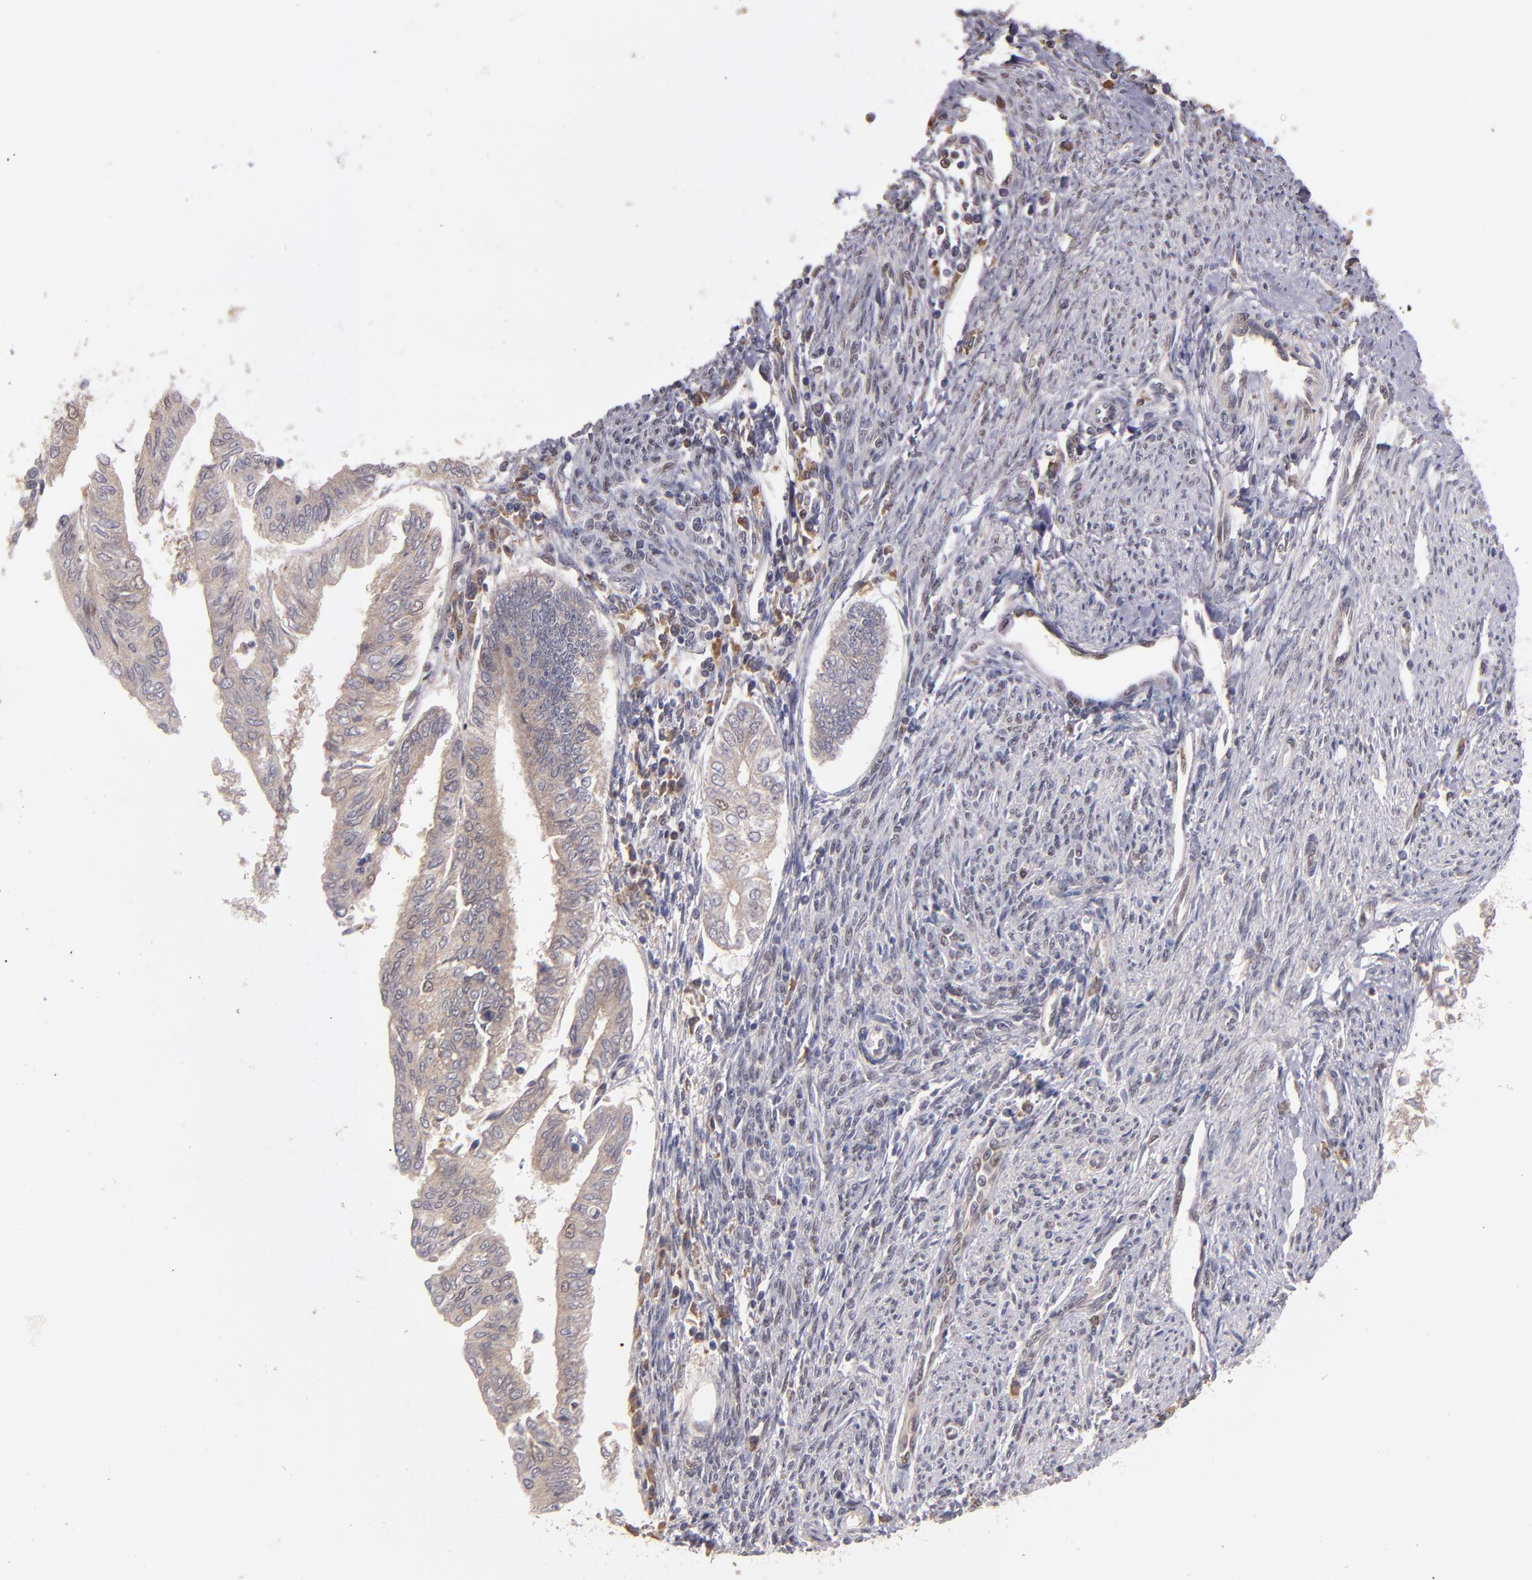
{"staining": {"intensity": "moderate", "quantity": "<25%", "location": "nuclear"}, "tissue": "endometrial cancer", "cell_type": "Tumor cells", "image_type": "cancer", "snomed": [{"axis": "morphology", "description": "Adenocarcinoma, NOS"}, {"axis": "topography", "description": "Endometrium"}], "caption": "IHC image of neoplastic tissue: human adenocarcinoma (endometrial) stained using immunohistochemistry (IHC) exhibits low levels of moderate protein expression localized specifically in the nuclear of tumor cells, appearing as a nuclear brown color.", "gene": "ABHD12B", "patient": {"sex": "female", "age": 66}}